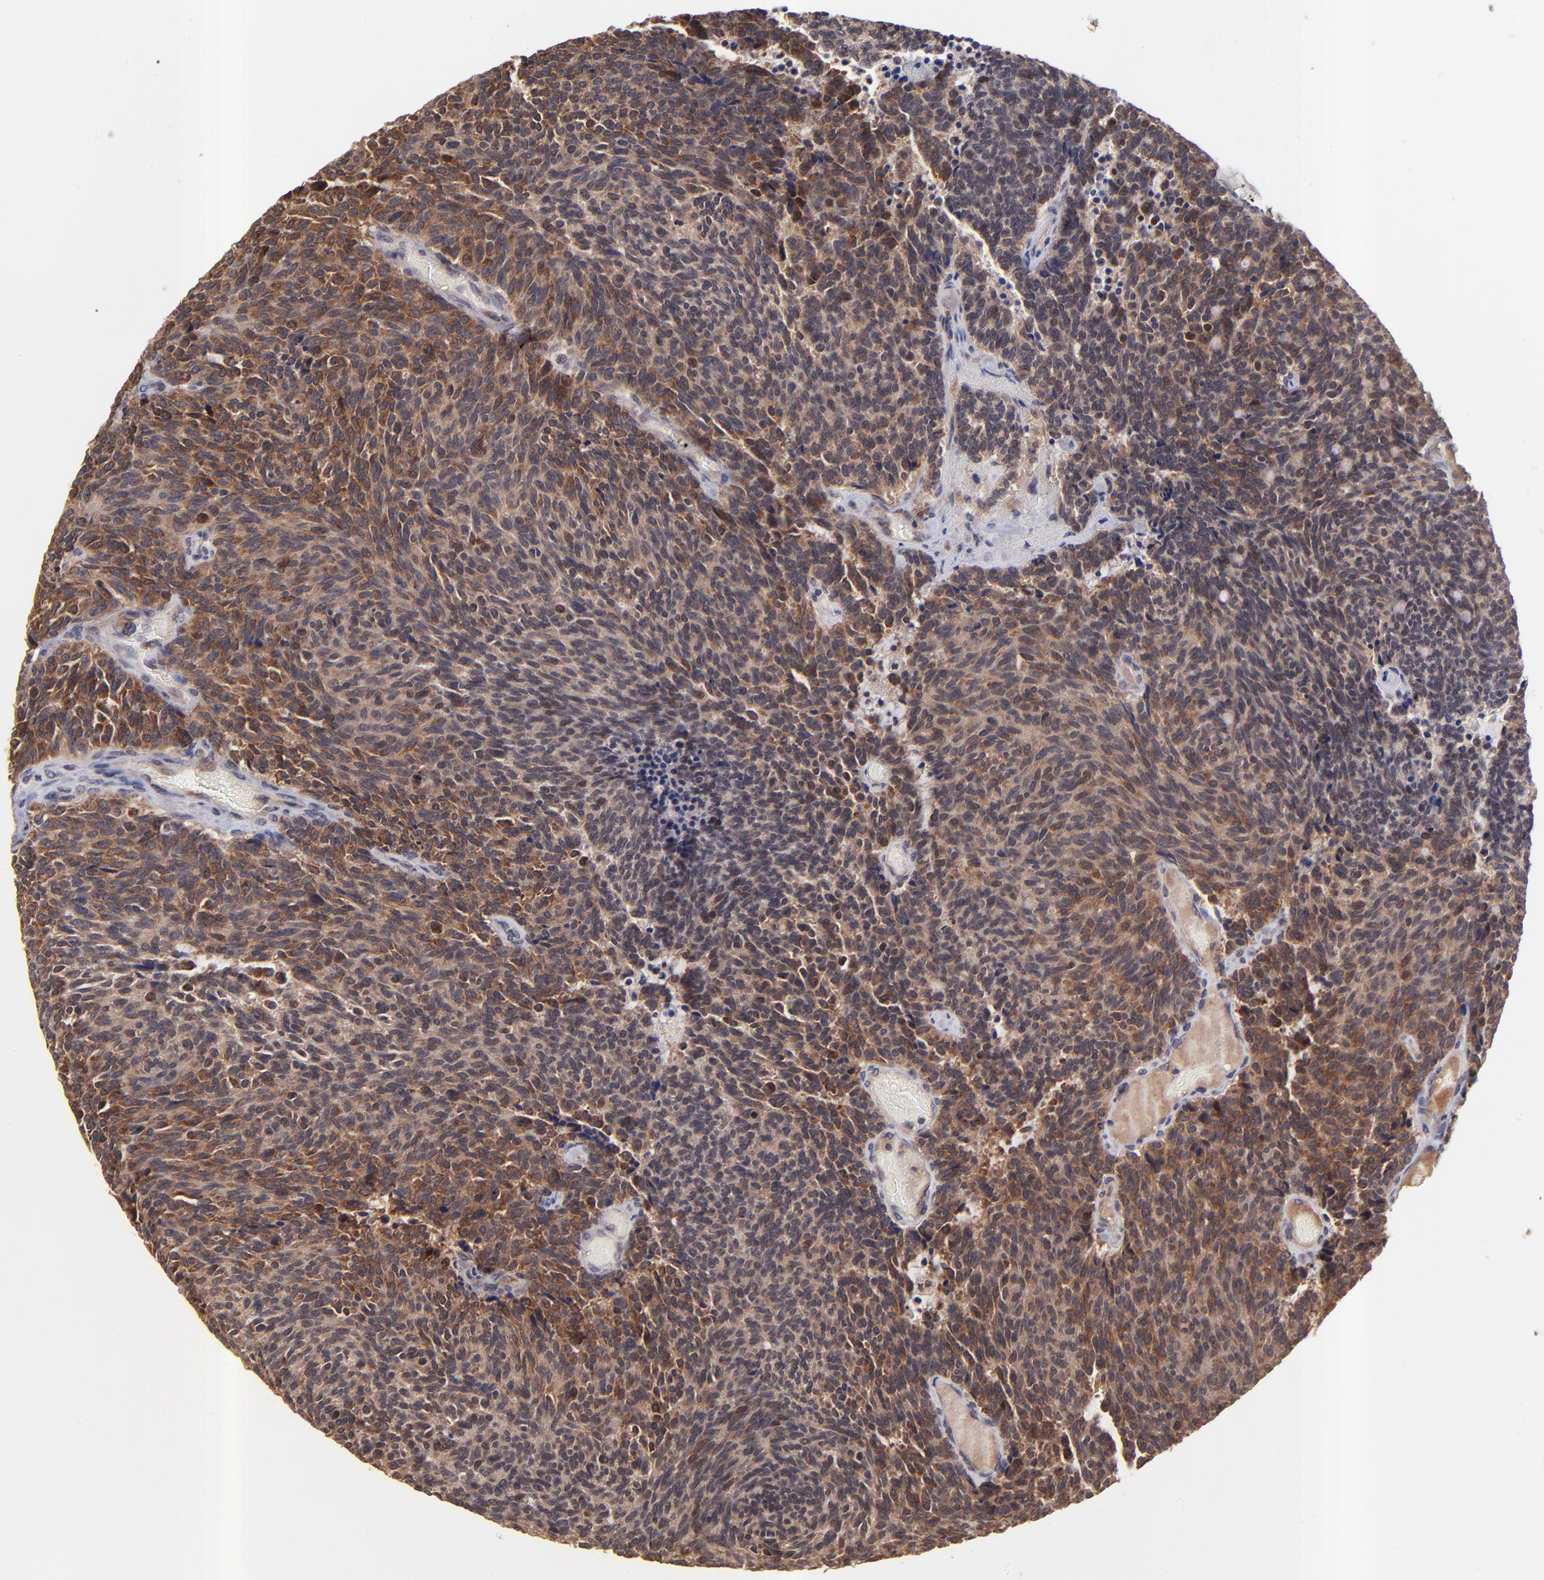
{"staining": {"intensity": "moderate", "quantity": ">75%", "location": "cytoplasmic/membranous"}, "tissue": "carcinoid", "cell_type": "Tumor cells", "image_type": "cancer", "snomed": [{"axis": "morphology", "description": "Carcinoid, malignant, NOS"}, {"axis": "topography", "description": "Pancreas"}], "caption": "The histopathology image exhibits a brown stain indicating the presence of a protein in the cytoplasmic/membranous of tumor cells in carcinoid (malignant).", "gene": "BAIAP2L2", "patient": {"sex": "female", "age": 54}}